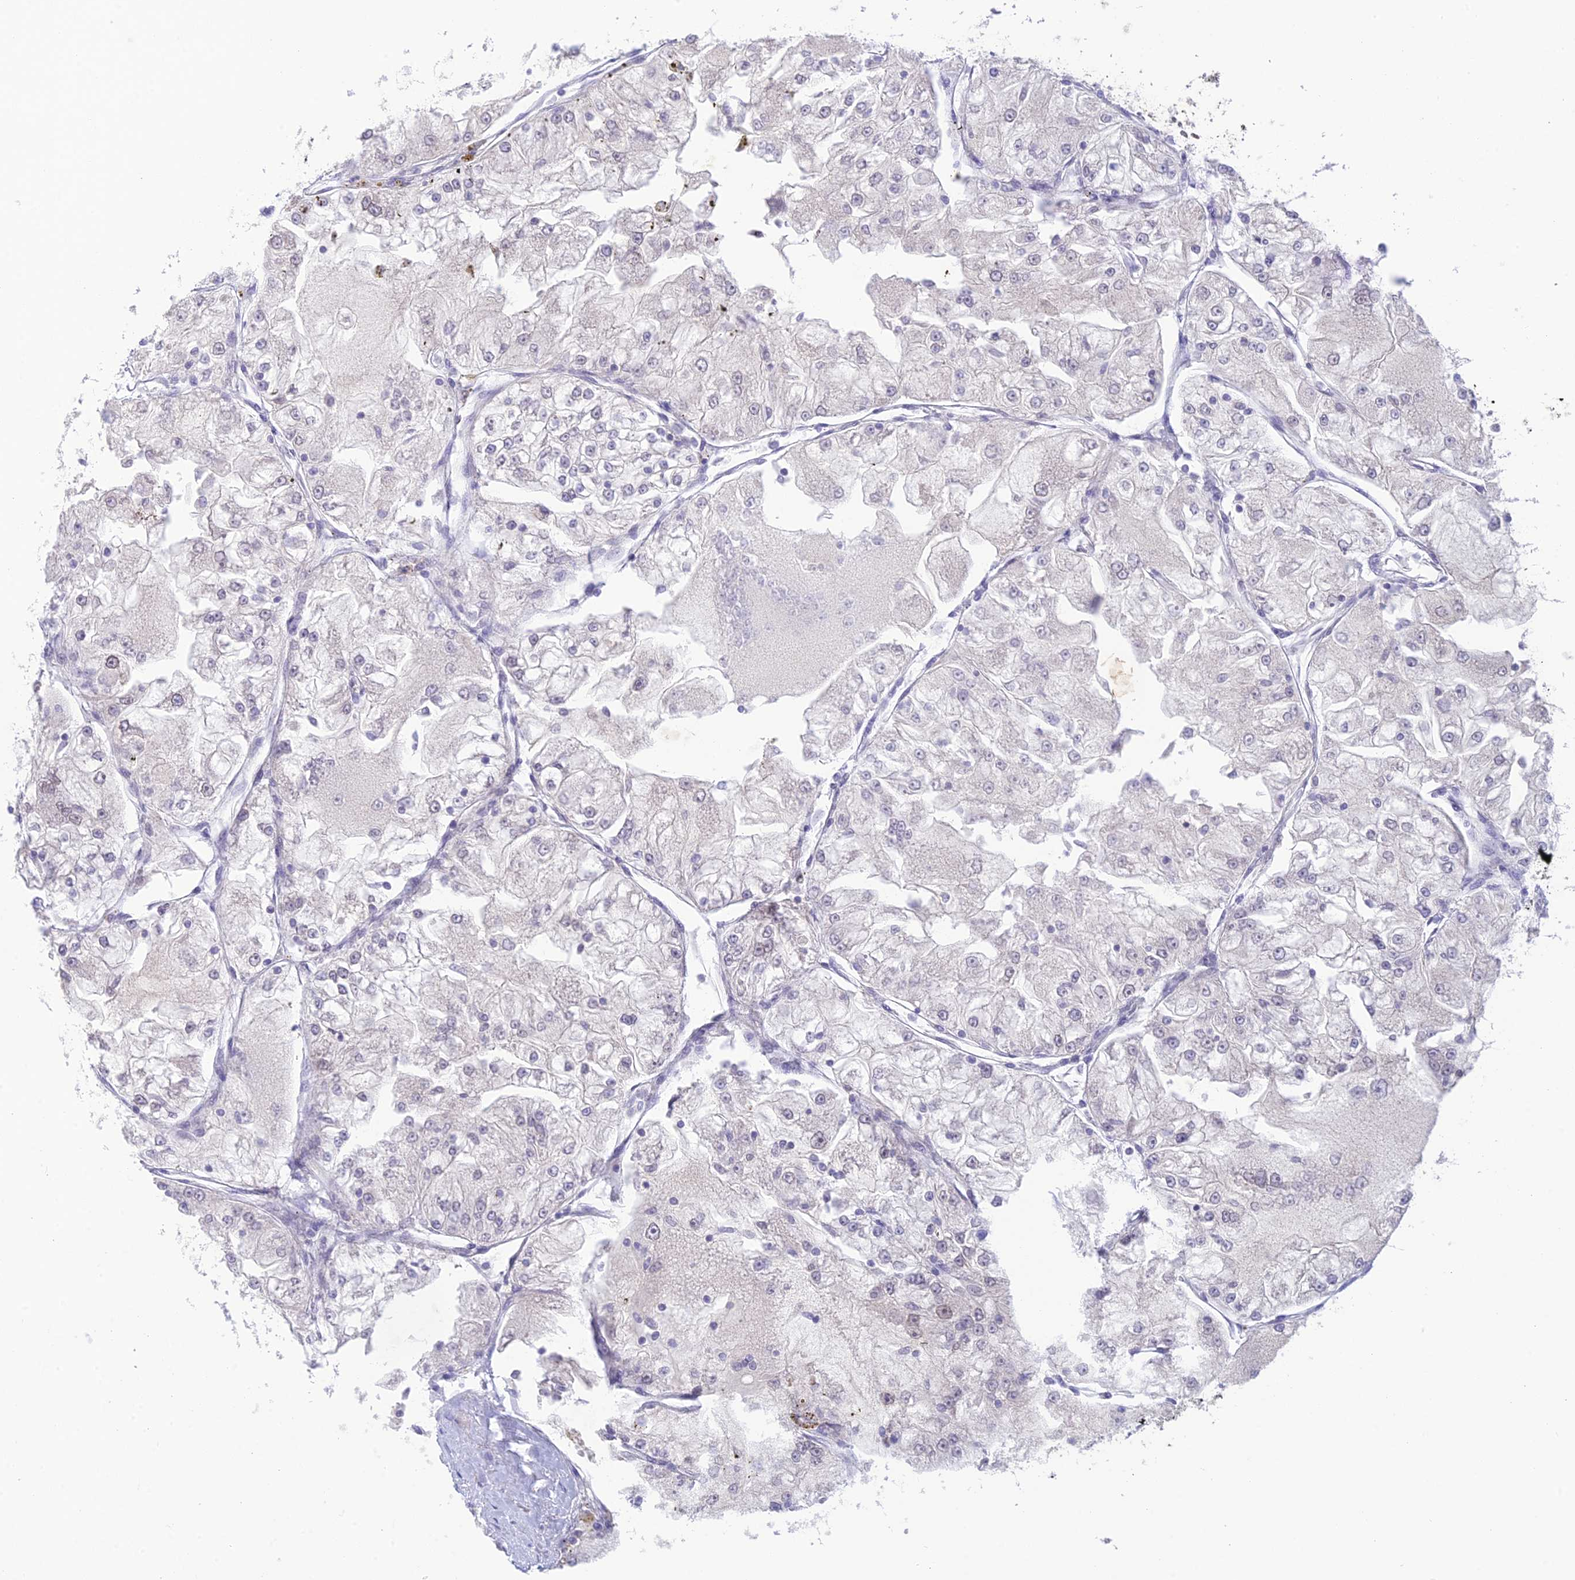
{"staining": {"intensity": "negative", "quantity": "none", "location": "none"}, "tissue": "renal cancer", "cell_type": "Tumor cells", "image_type": "cancer", "snomed": [{"axis": "morphology", "description": "Adenocarcinoma, NOS"}, {"axis": "topography", "description": "Kidney"}], "caption": "There is no significant positivity in tumor cells of renal cancer (adenocarcinoma).", "gene": "BMT2", "patient": {"sex": "female", "age": 72}}